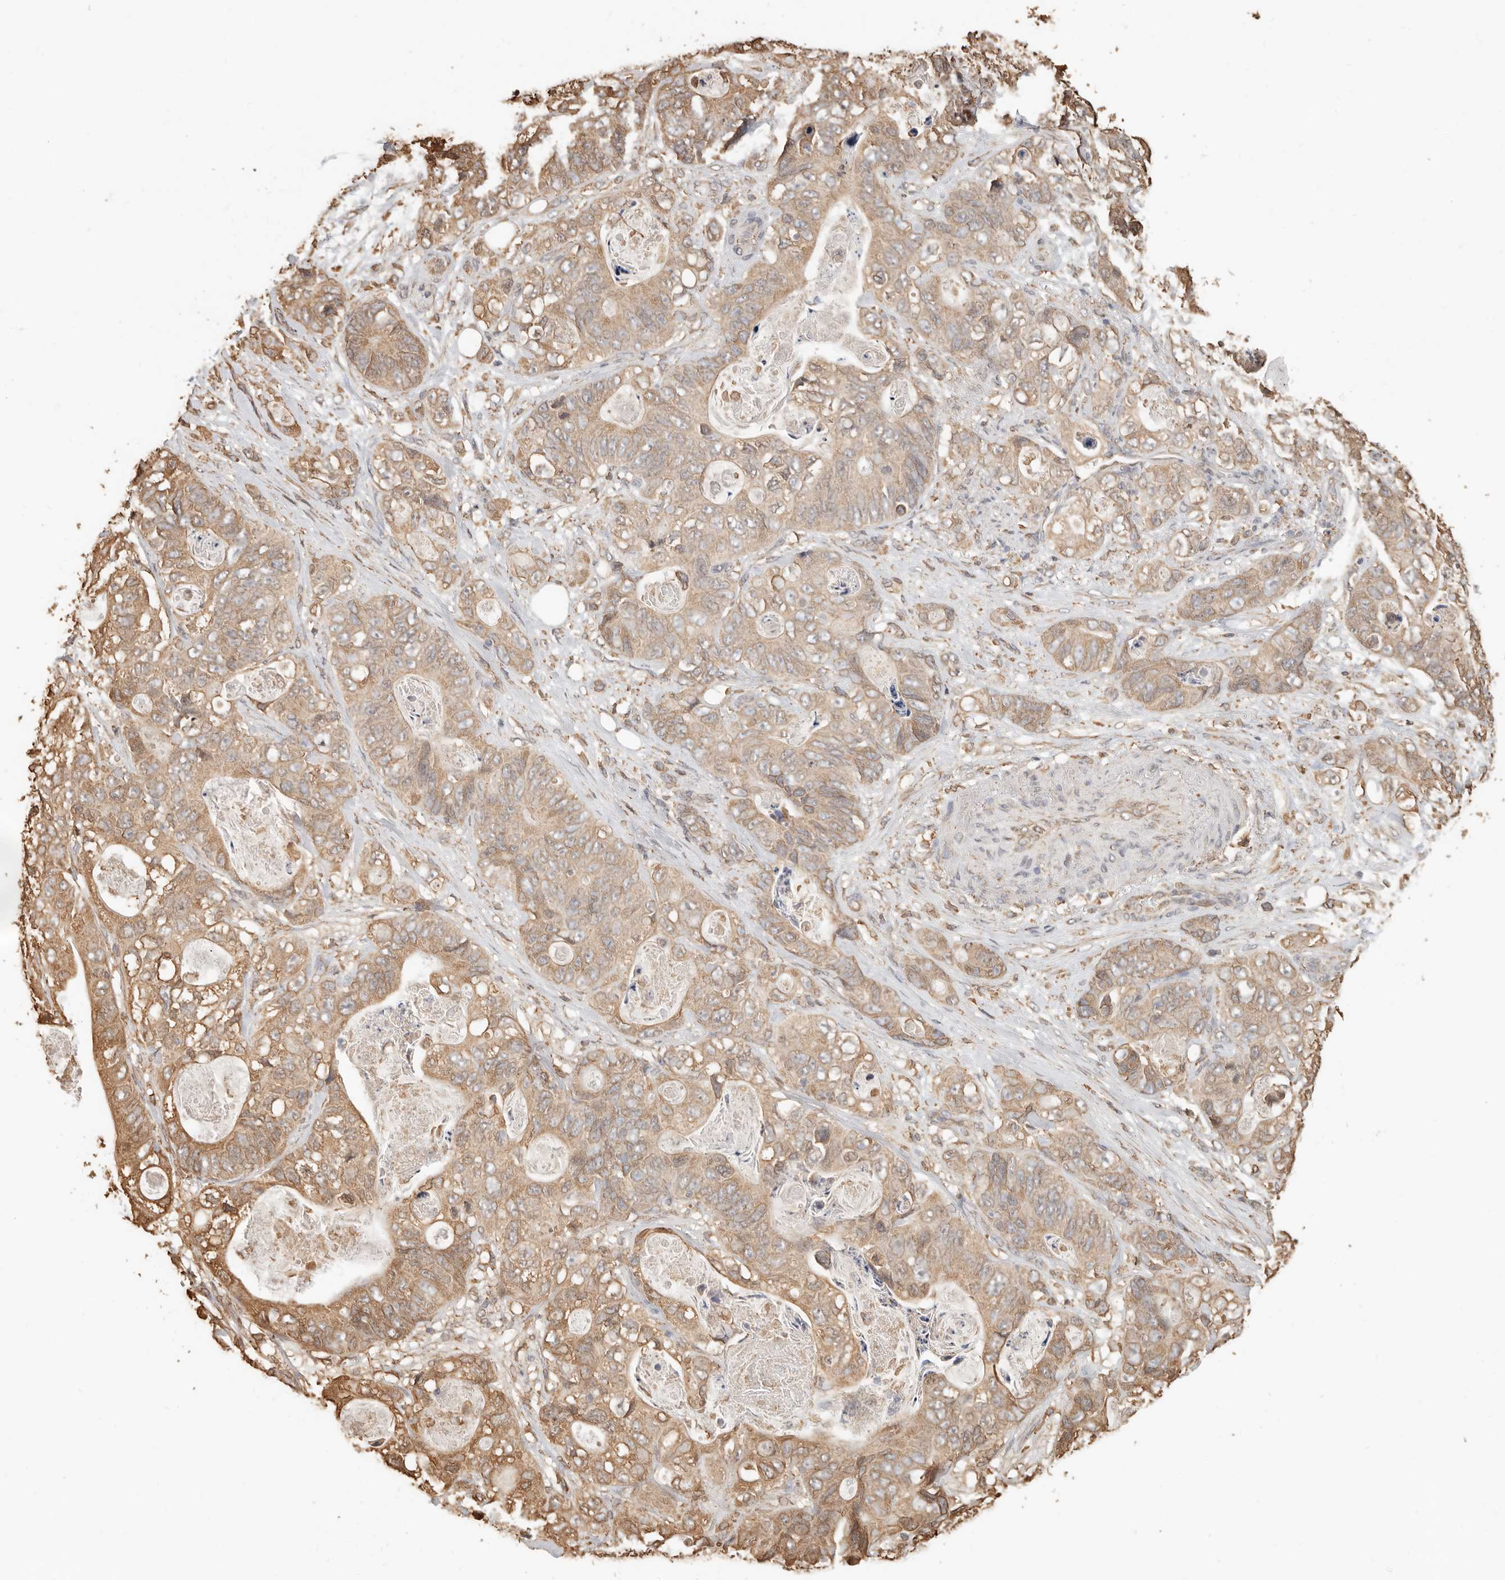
{"staining": {"intensity": "moderate", "quantity": ">75%", "location": "cytoplasmic/membranous"}, "tissue": "stomach cancer", "cell_type": "Tumor cells", "image_type": "cancer", "snomed": [{"axis": "morphology", "description": "Normal tissue, NOS"}, {"axis": "morphology", "description": "Adenocarcinoma, NOS"}, {"axis": "topography", "description": "Stomach"}], "caption": "Human stomach adenocarcinoma stained with a brown dye demonstrates moderate cytoplasmic/membranous positive staining in approximately >75% of tumor cells.", "gene": "ARHGEF10L", "patient": {"sex": "female", "age": 89}}